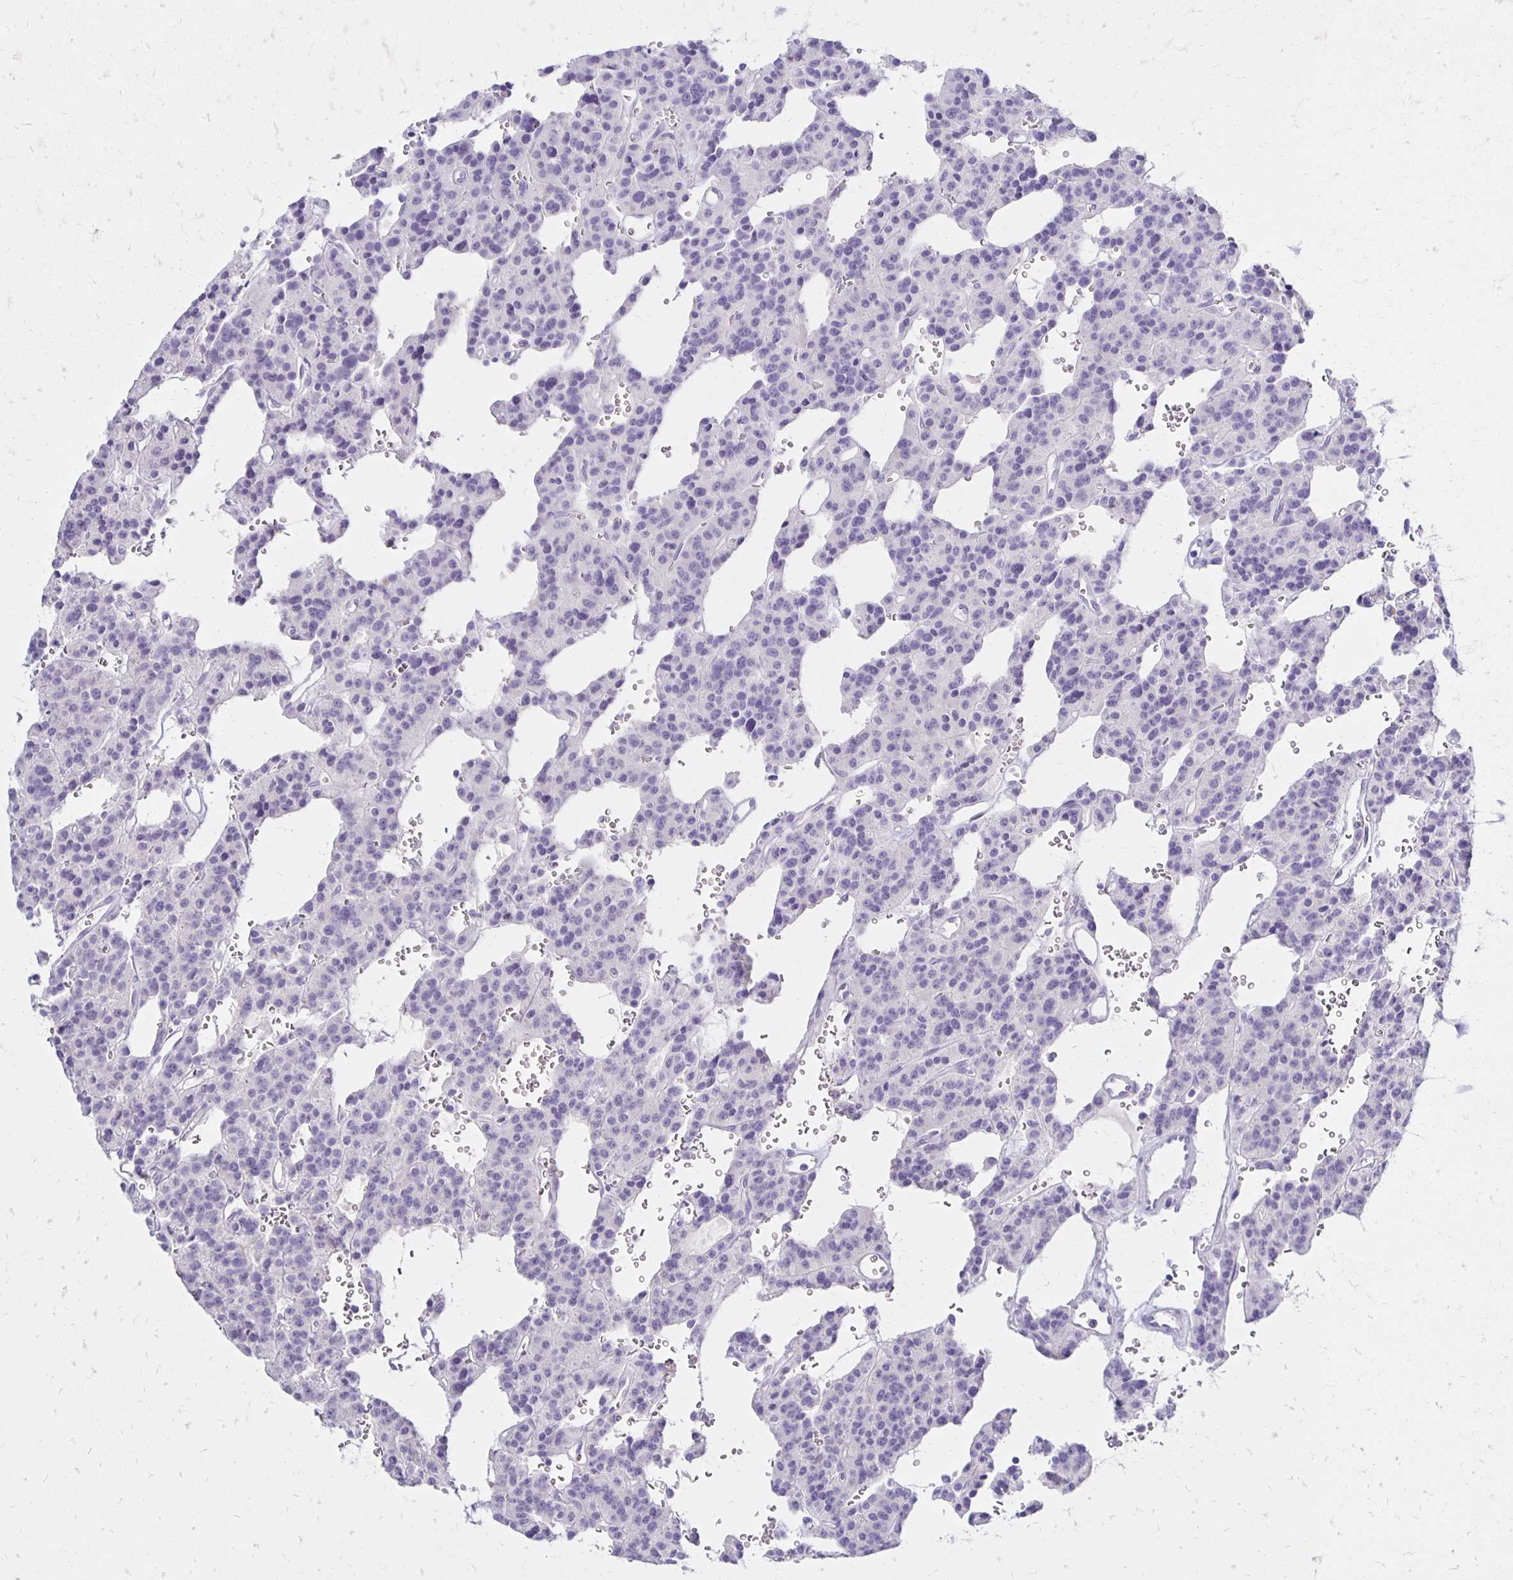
{"staining": {"intensity": "negative", "quantity": "none", "location": "none"}, "tissue": "carcinoid", "cell_type": "Tumor cells", "image_type": "cancer", "snomed": [{"axis": "morphology", "description": "Carcinoid, malignant, NOS"}, {"axis": "topography", "description": "Lung"}], "caption": "Tumor cells show no significant expression in malignant carcinoid.", "gene": "FNTB", "patient": {"sex": "female", "age": 71}}